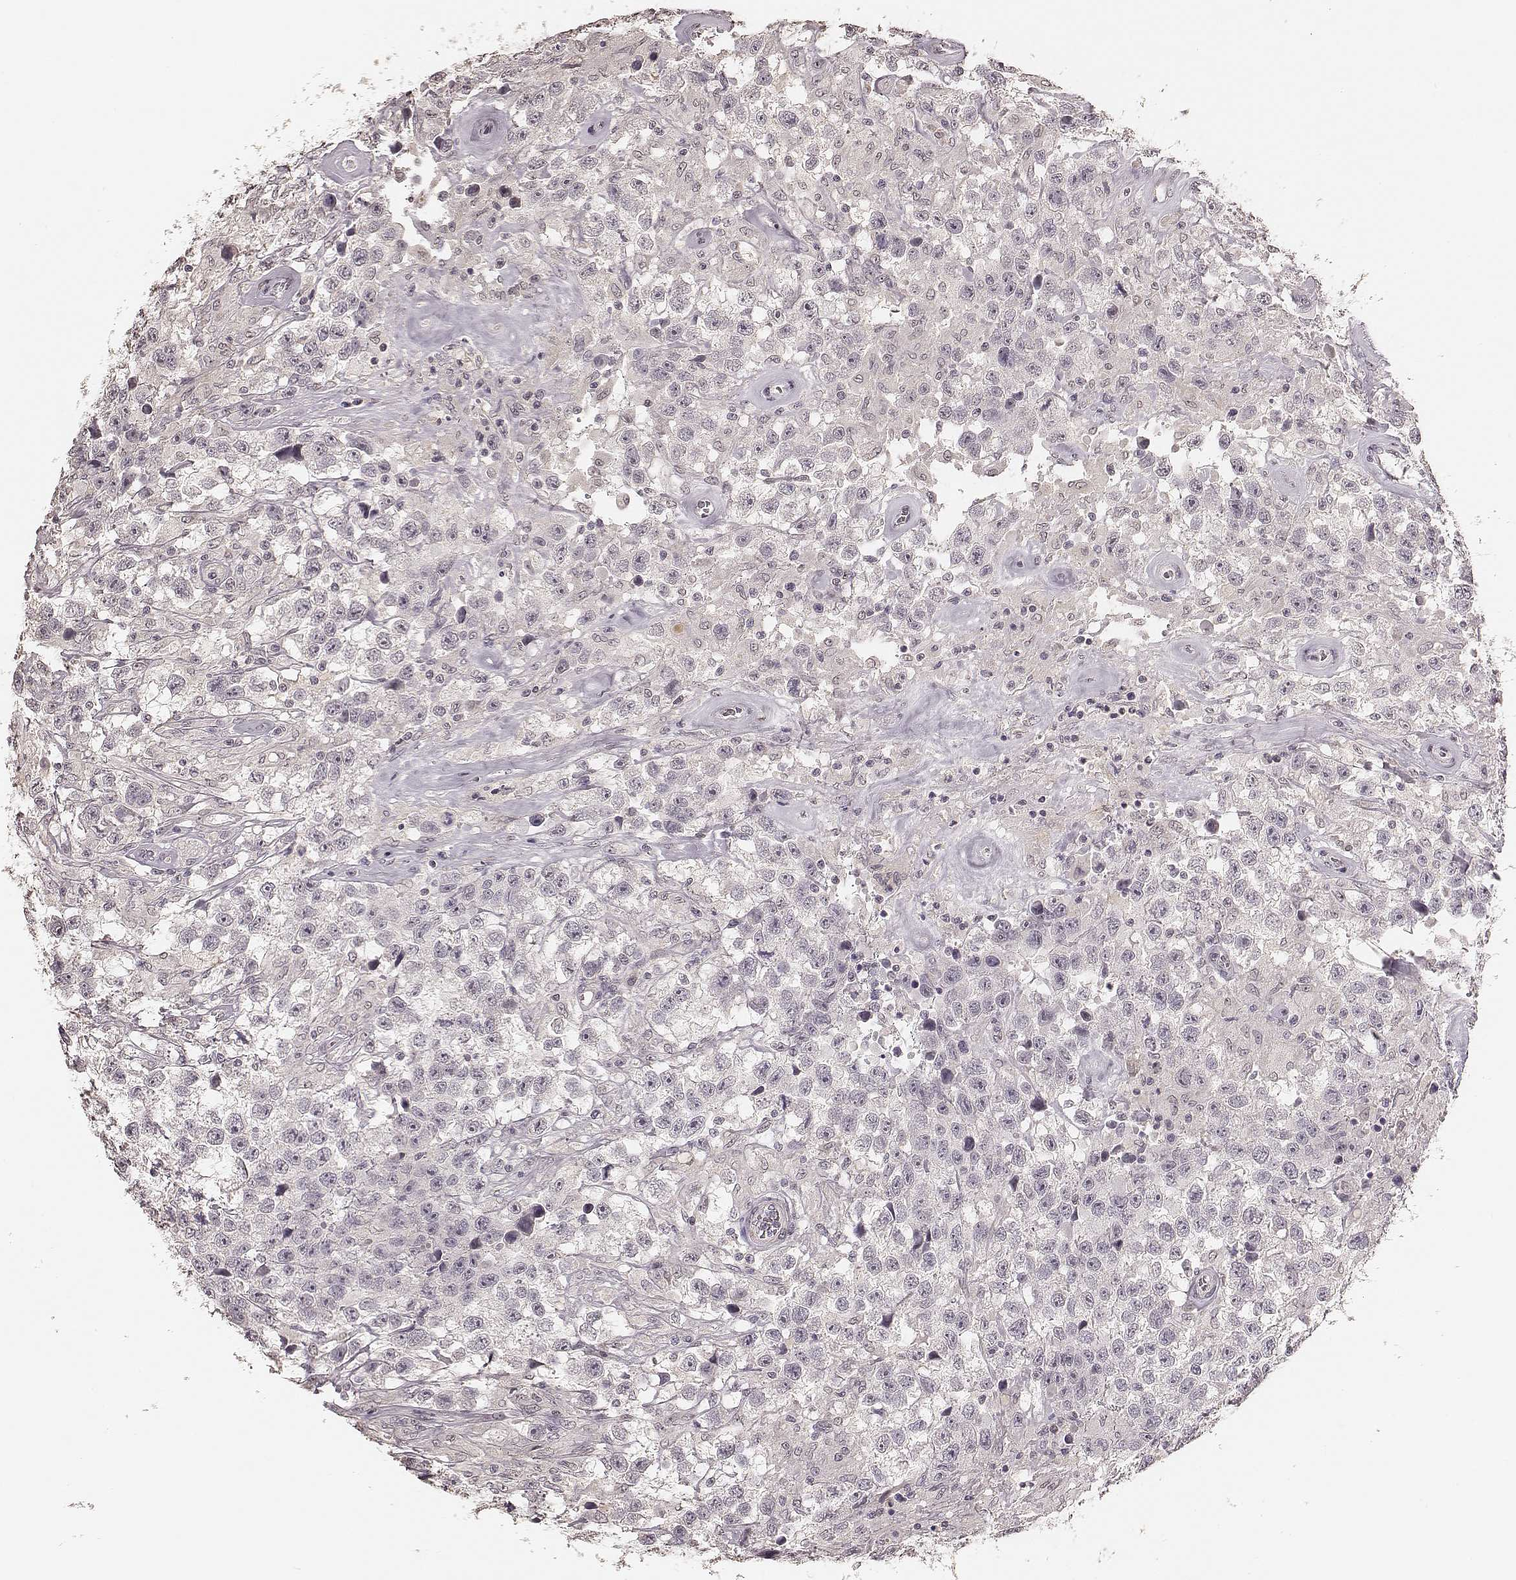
{"staining": {"intensity": "negative", "quantity": "none", "location": "none"}, "tissue": "testis cancer", "cell_type": "Tumor cells", "image_type": "cancer", "snomed": [{"axis": "morphology", "description": "Seminoma, NOS"}, {"axis": "topography", "description": "Testis"}], "caption": "Immunohistochemical staining of testis seminoma shows no significant staining in tumor cells. (Immunohistochemistry (ihc), brightfield microscopy, high magnification).", "gene": "LY6K", "patient": {"sex": "male", "age": 43}}